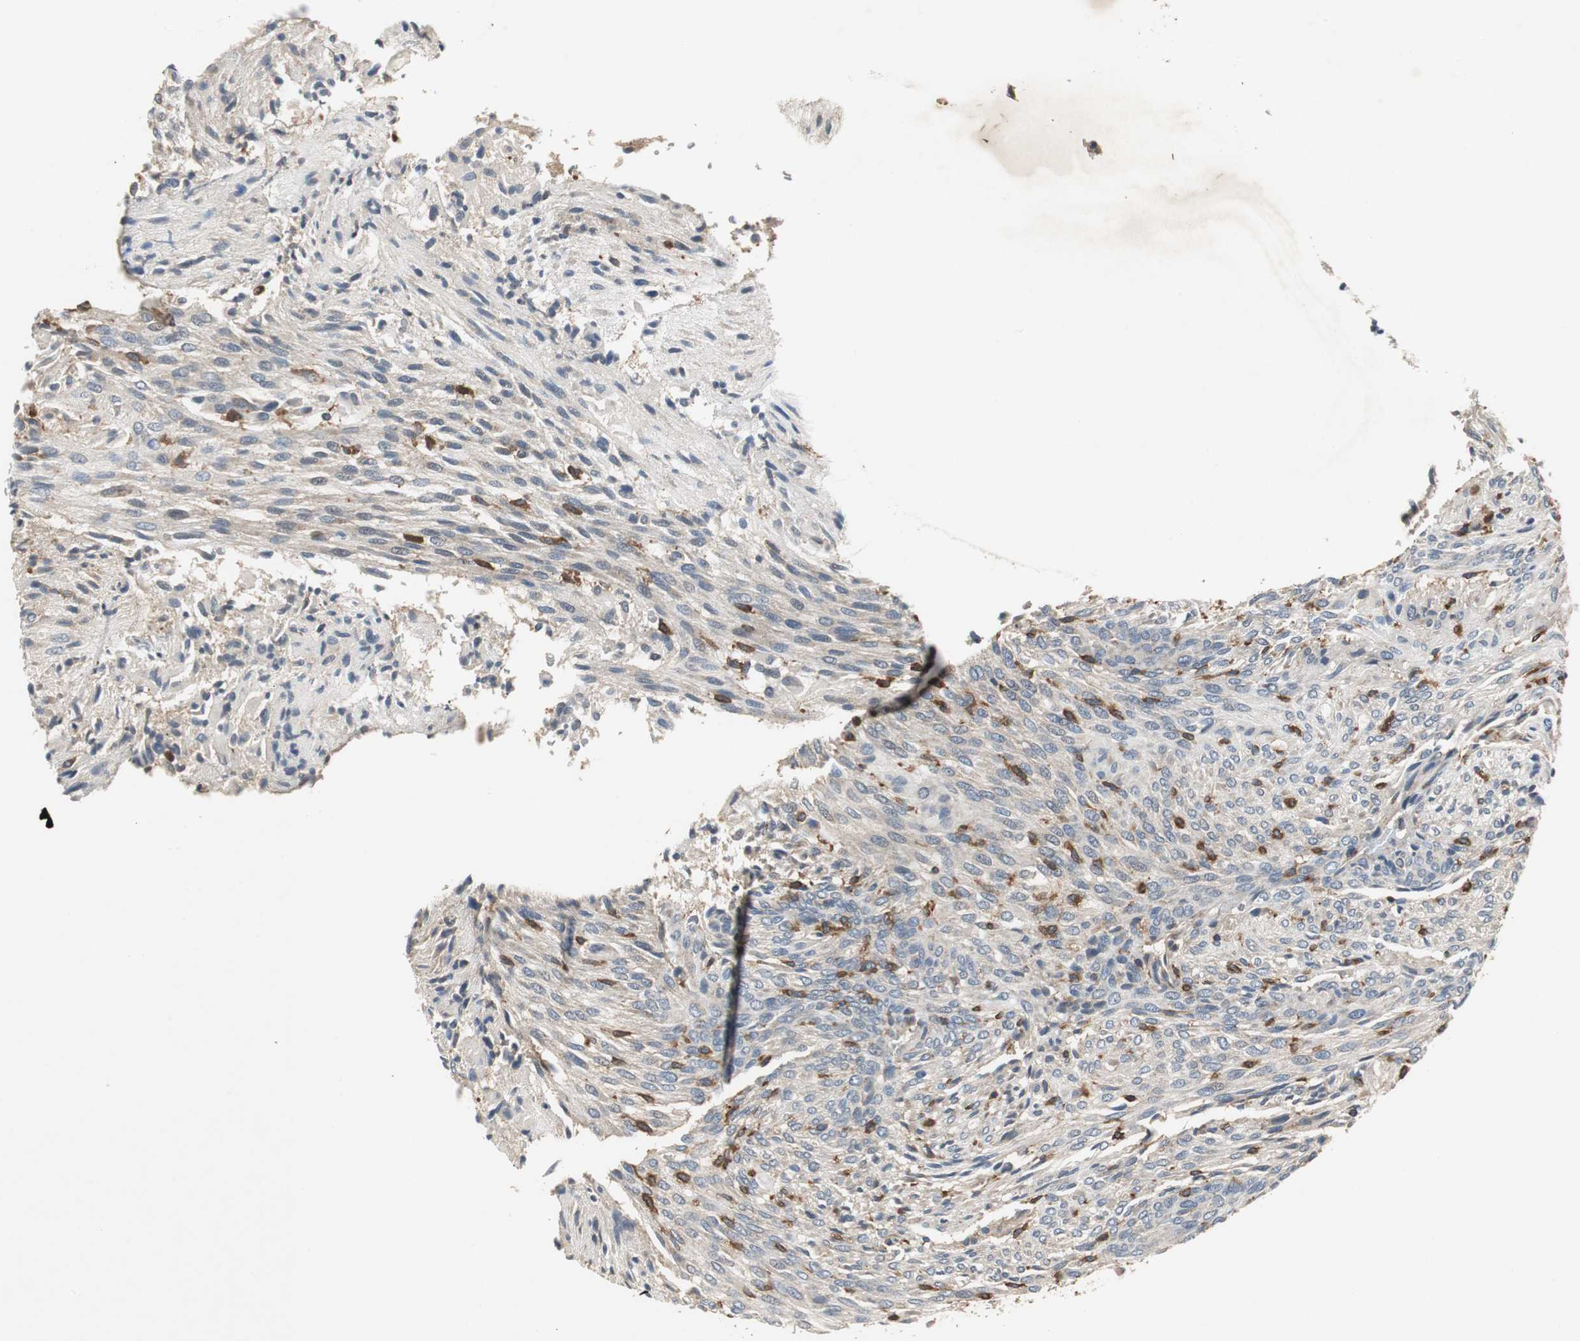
{"staining": {"intensity": "moderate", "quantity": "25%-75%", "location": "cytoplasmic/membranous"}, "tissue": "glioma", "cell_type": "Tumor cells", "image_type": "cancer", "snomed": [{"axis": "morphology", "description": "Glioma, malignant, High grade"}, {"axis": "topography", "description": "Cerebral cortex"}], "caption": "Protein staining reveals moderate cytoplasmic/membranous staining in about 25%-75% of tumor cells in glioma. Nuclei are stained in blue.", "gene": "SLC19A2", "patient": {"sex": "female", "age": 55}}